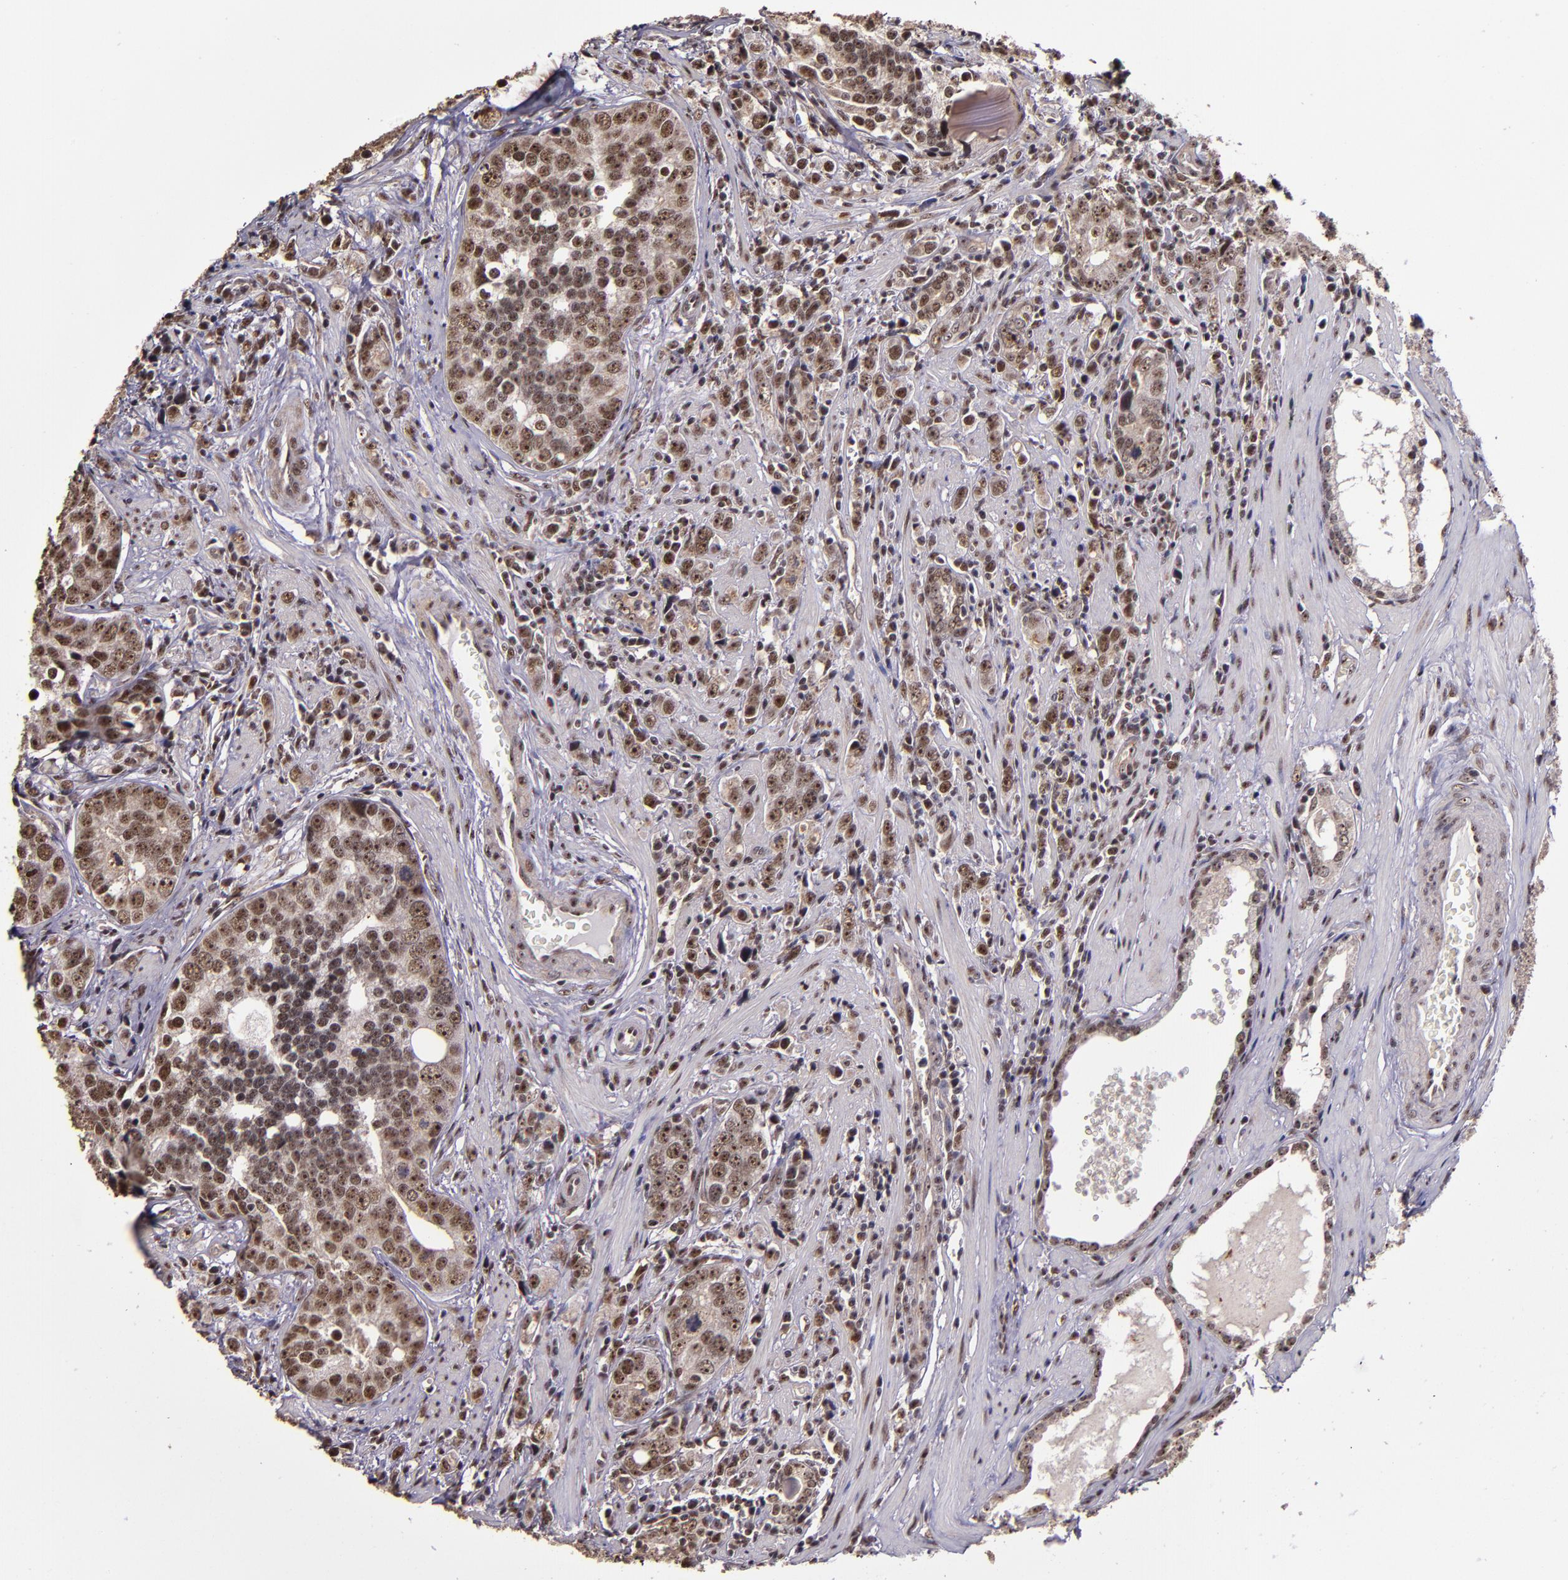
{"staining": {"intensity": "strong", "quantity": ">75%", "location": "cytoplasmic/membranous,nuclear"}, "tissue": "prostate cancer", "cell_type": "Tumor cells", "image_type": "cancer", "snomed": [{"axis": "morphology", "description": "Adenocarcinoma, High grade"}, {"axis": "topography", "description": "Prostate"}], "caption": "IHC photomicrograph of neoplastic tissue: prostate cancer (high-grade adenocarcinoma) stained using immunohistochemistry shows high levels of strong protein expression localized specifically in the cytoplasmic/membranous and nuclear of tumor cells, appearing as a cytoplasmic/membranous and nuclear brown color.", "gene": "CECR2", "patient": {"sex": "male", "age": 71}}